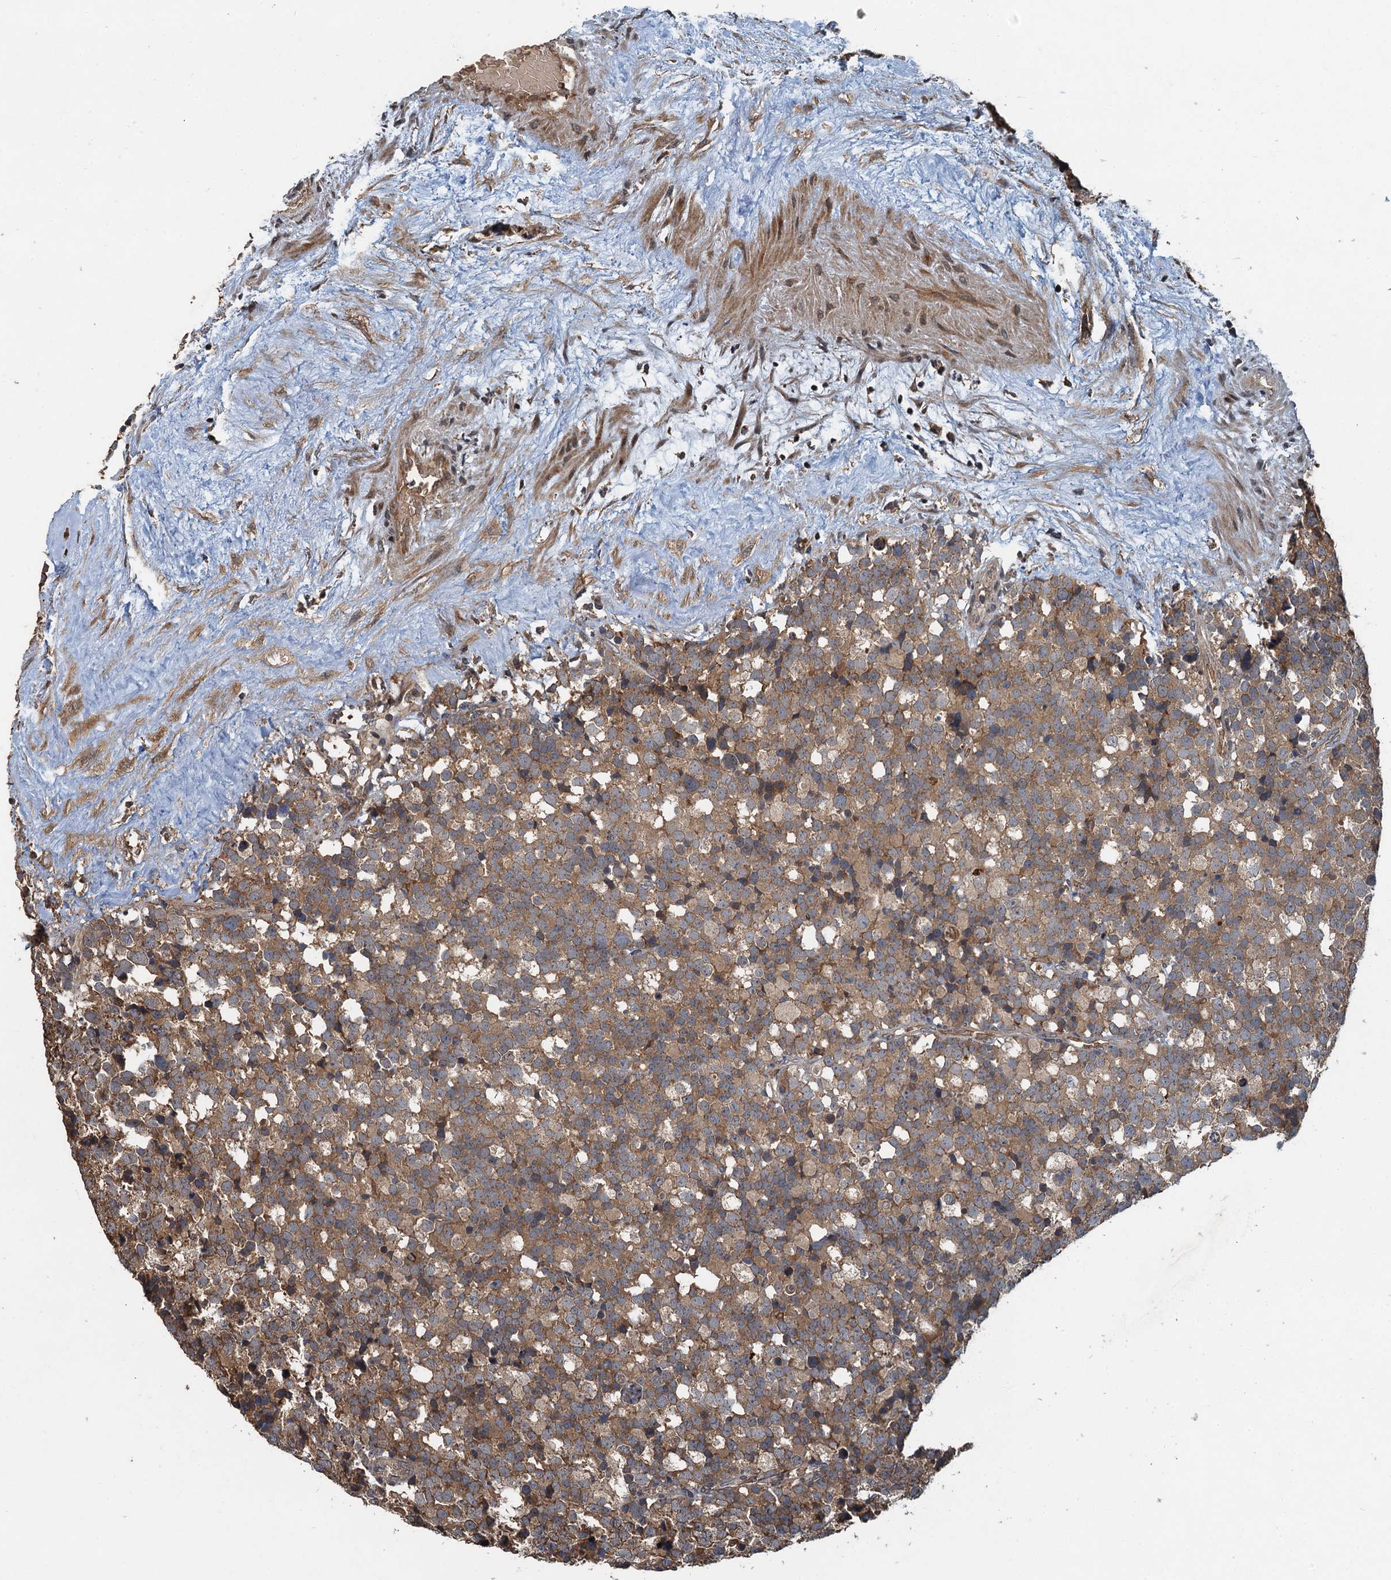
{"staining": {"intensity": "moderate", "quantity": ">75%", "location": "cytoplasmic/membranous"}, "tissue": "testis cancer", "cell_type": "Tumor cells", "image_type": "cancer", "snomed": [{"axis": "morphology", "description": "Seminoma, NOS"}, {"axis": "topography", "description": "Testis"}], "caption": "An image of human testis cancer stained for a protein reveals moderate cytoplasmic/membranous brown staining in tumor cells.", "gene": "SNX32", "patient": {"sex": "male", "age": 71}}